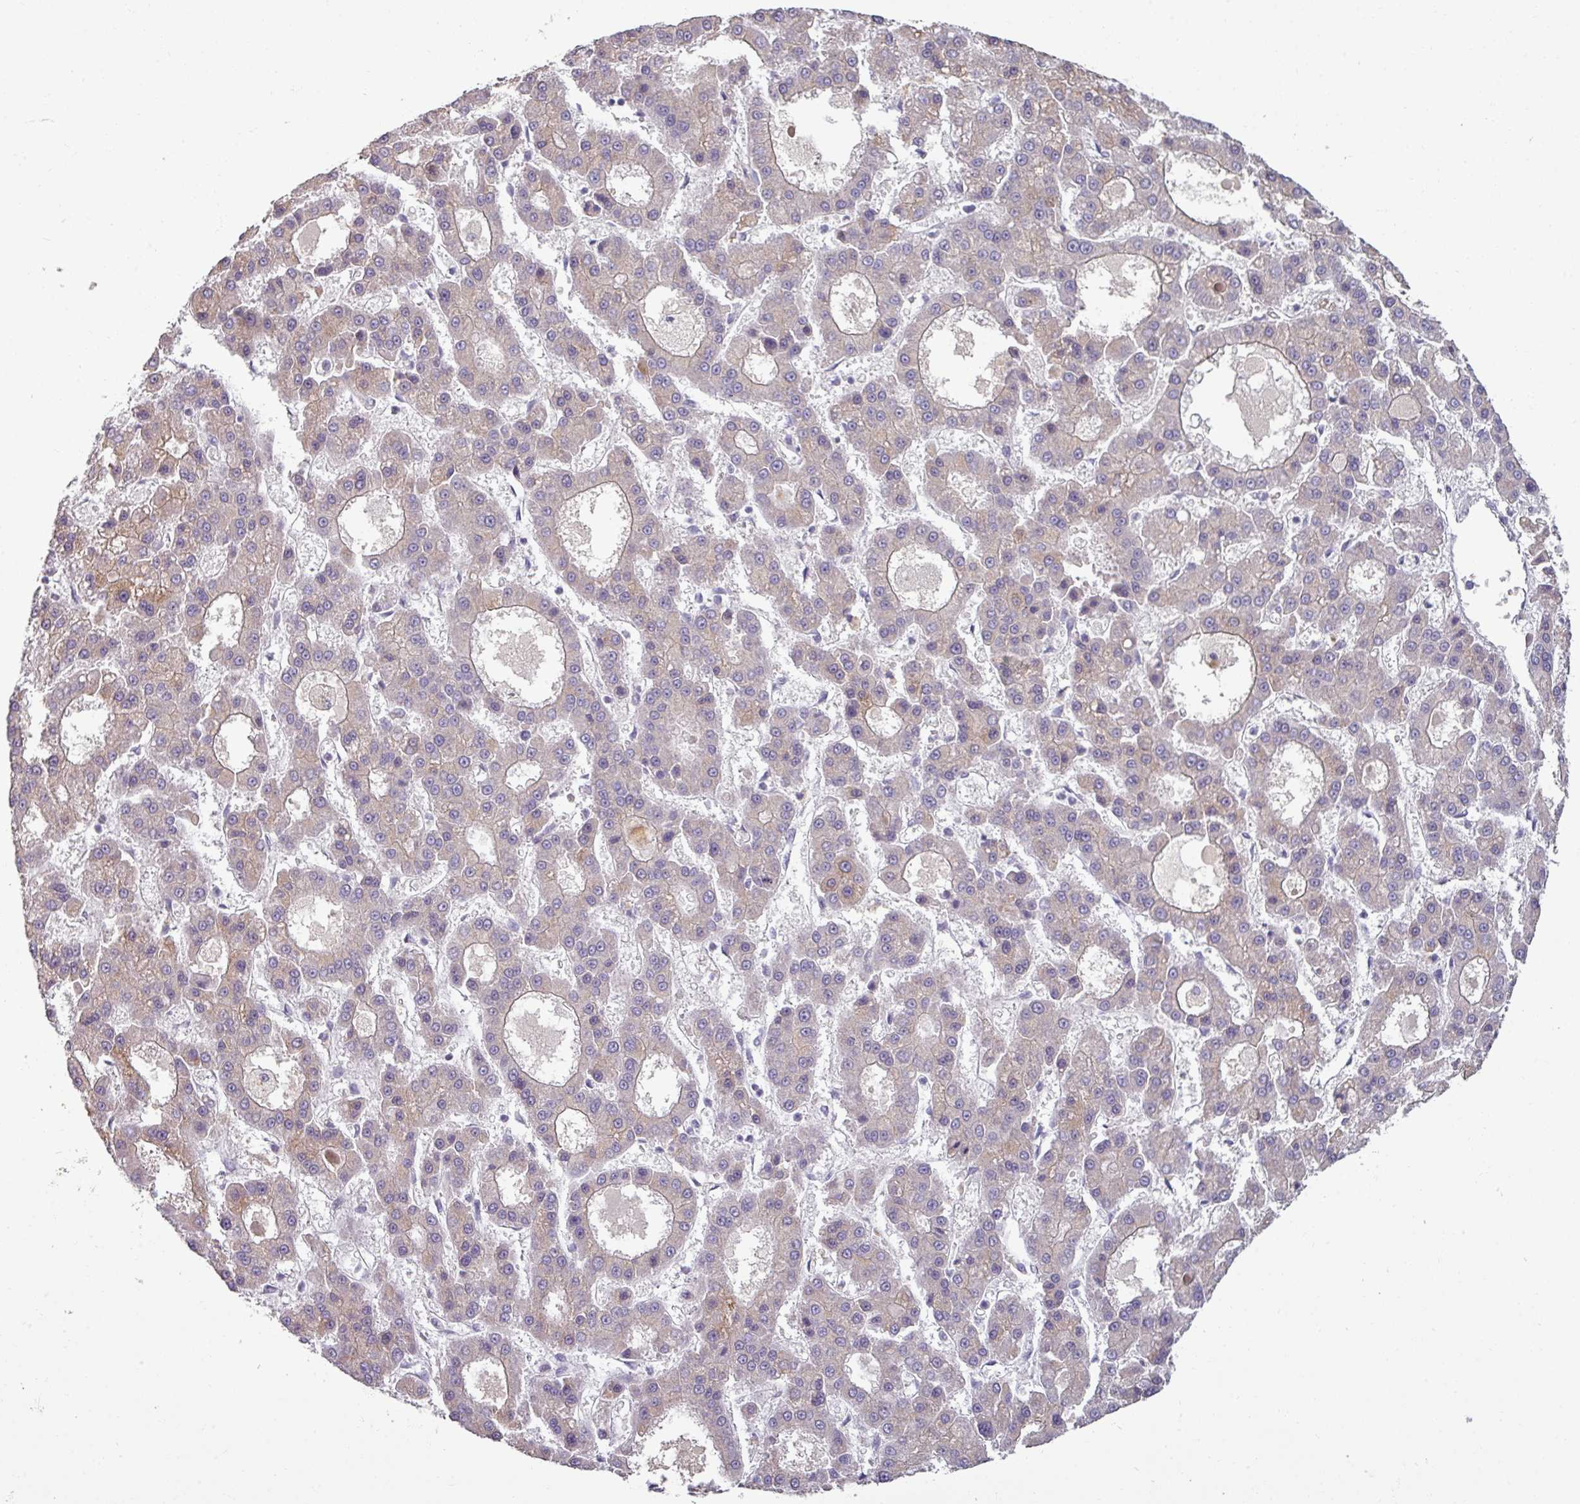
{"staining": {"intensity": "weak", "quantity": "<25%", "location": "cytoplasmic/membranous"}, "tissue": "liver cancer", "cell_type": "Tumor cells", "image_type": "cancer", "snomed": [{"axis": "morphology", "description": "Carcinoma, Hepatocellular, NOS"}, {"axis": "topography", "description": "Liver"}], "caption": "Liver cancer (hepatocellular carcinoma) was stained to show a protein in brown. There is no significant positivity in tumor cells.", "gene": "UVSSA", "patient": {"sex": "male", "age": 70}}